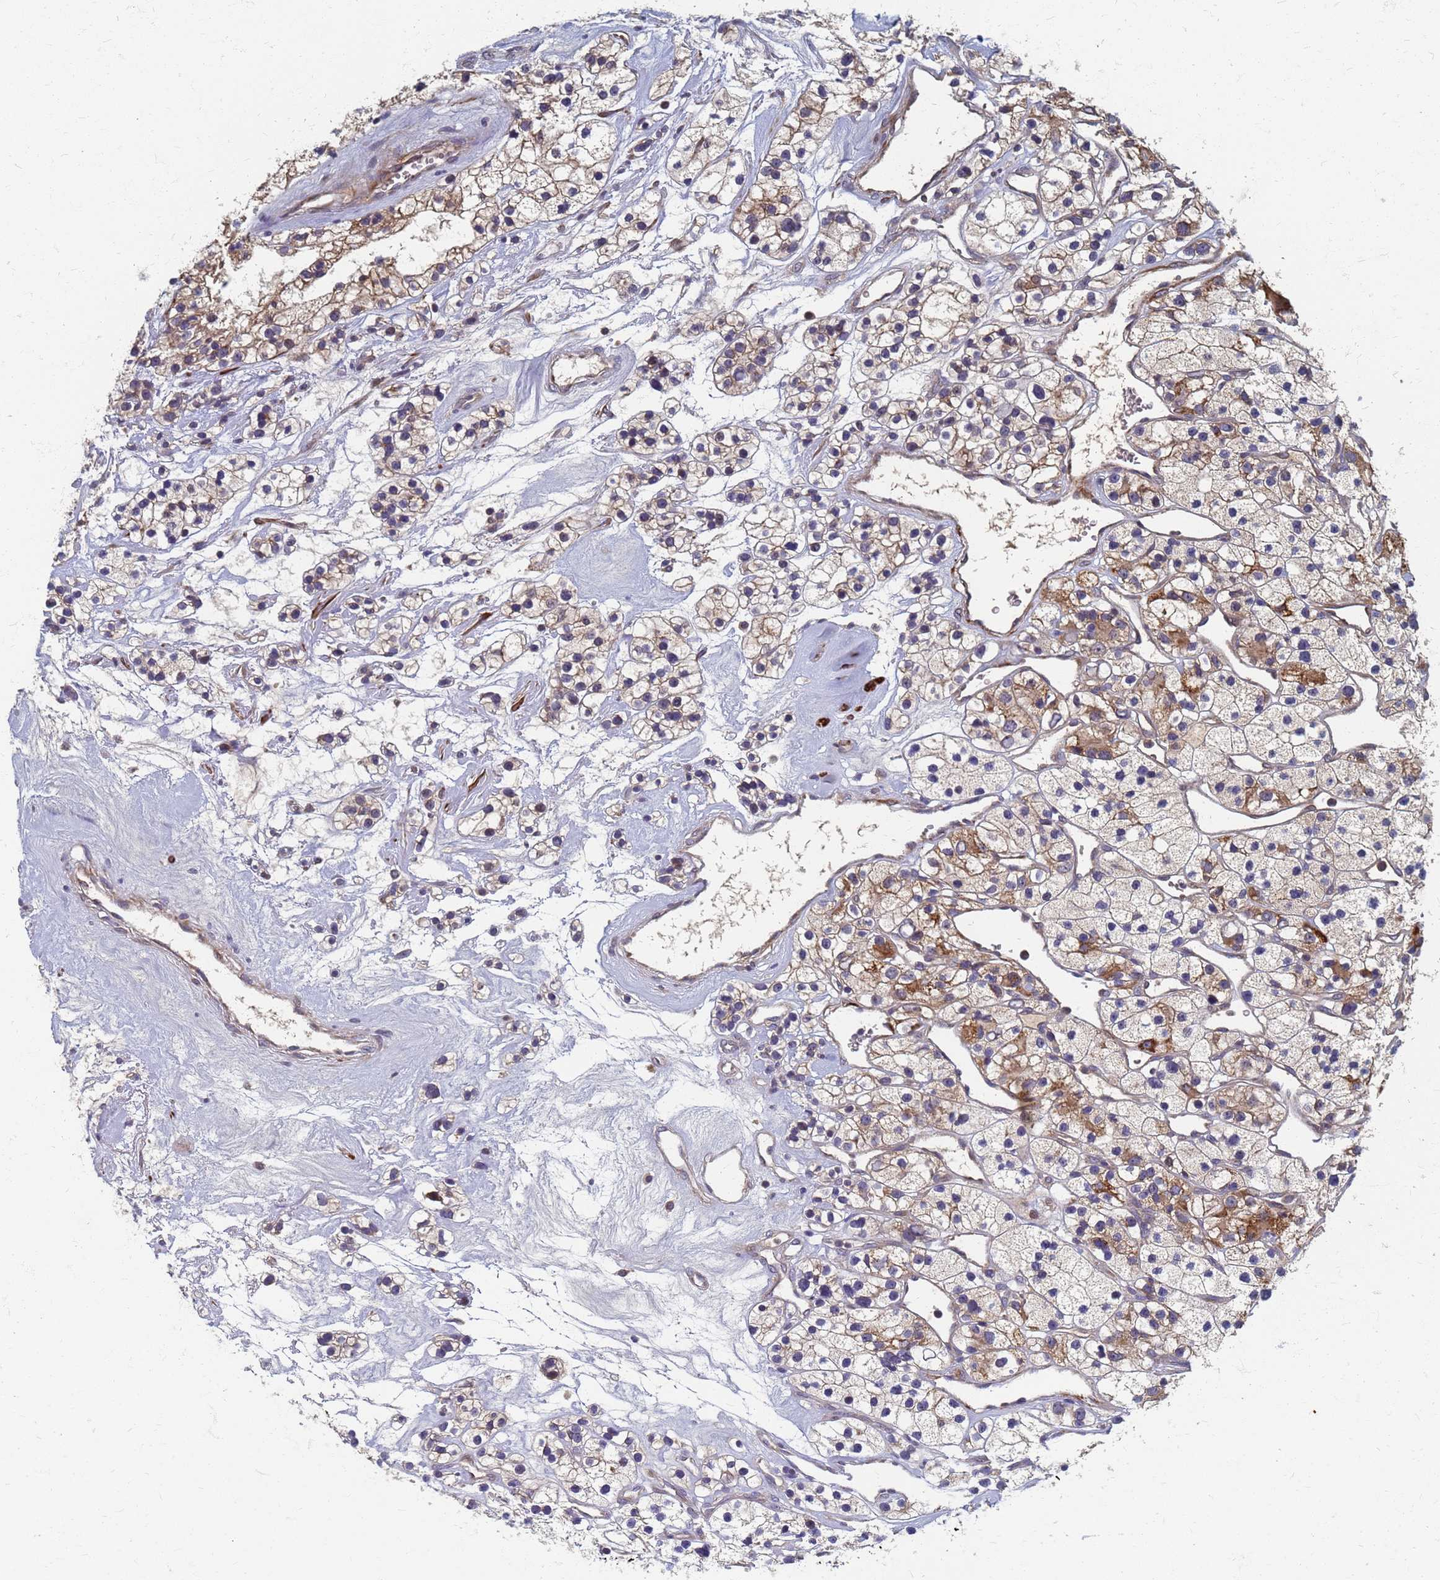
{"staining": {"intensity": "moderate", "quantity": "25%-75%", "location": "cytoplasmic/membranous"}, "tissue": "renal cancer", "cell_type": "Tumor cells", "image_type": "cancer", "snomed": [{"axis": "morphology", "description": "Adenocarcinoma, NOS"}, {"axis": "topography", "description": "Kidney"}], "caption": "Immunohistochemistry (DAB) staining of adenocarcinoma (renal) displays moderate cytoplasmic/membranous protein expression in about 25%-75% of tumor cells.", "gene": "ATPAF1", "patient": {"sex": "female", "age": 57}}